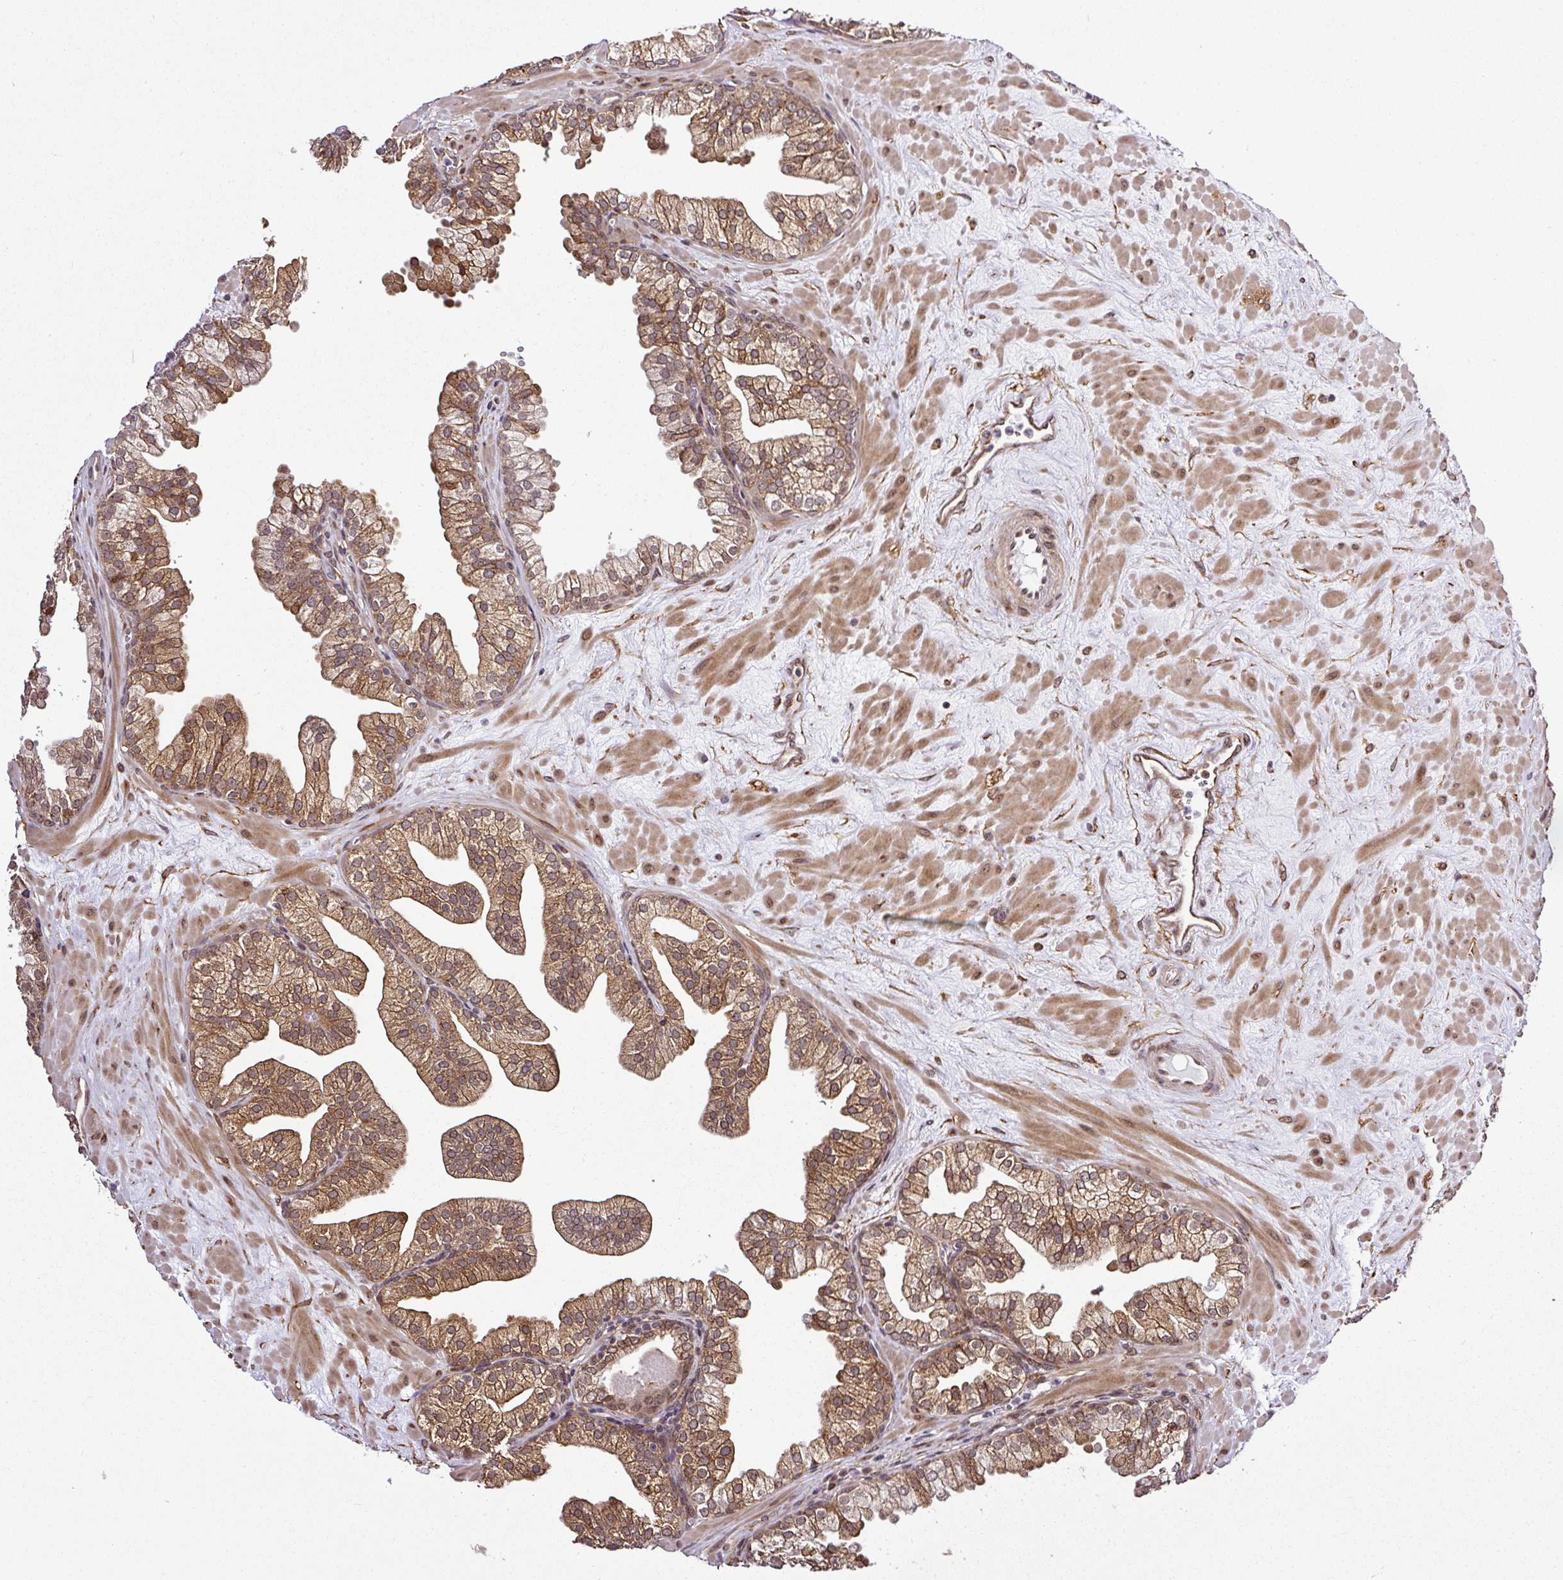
{"staining": {"intensity": "moderate", "quantity": ">75%", "location": "cytoplasmic/membranous,nuclear"}, "tissue": "prostate", "cell_type": "Glandular cells", "image_type": "normal", "snomed": [{"axis": "morphology", "description": "Normal tissue, NOS"}, {"axis": "topography", "description": "Prostate"}, {"axis": "topography", "description": "Peripheral nerve tissue"}], "caption": "DAB immunohistochemical staining of benign human prostate exhibits moderate cytoplasmic/membranous,nuclear protein expression in about >75% of glandular cells.", "gene": "FAM153A", "patient": {"sex": "male", "age": 61}}